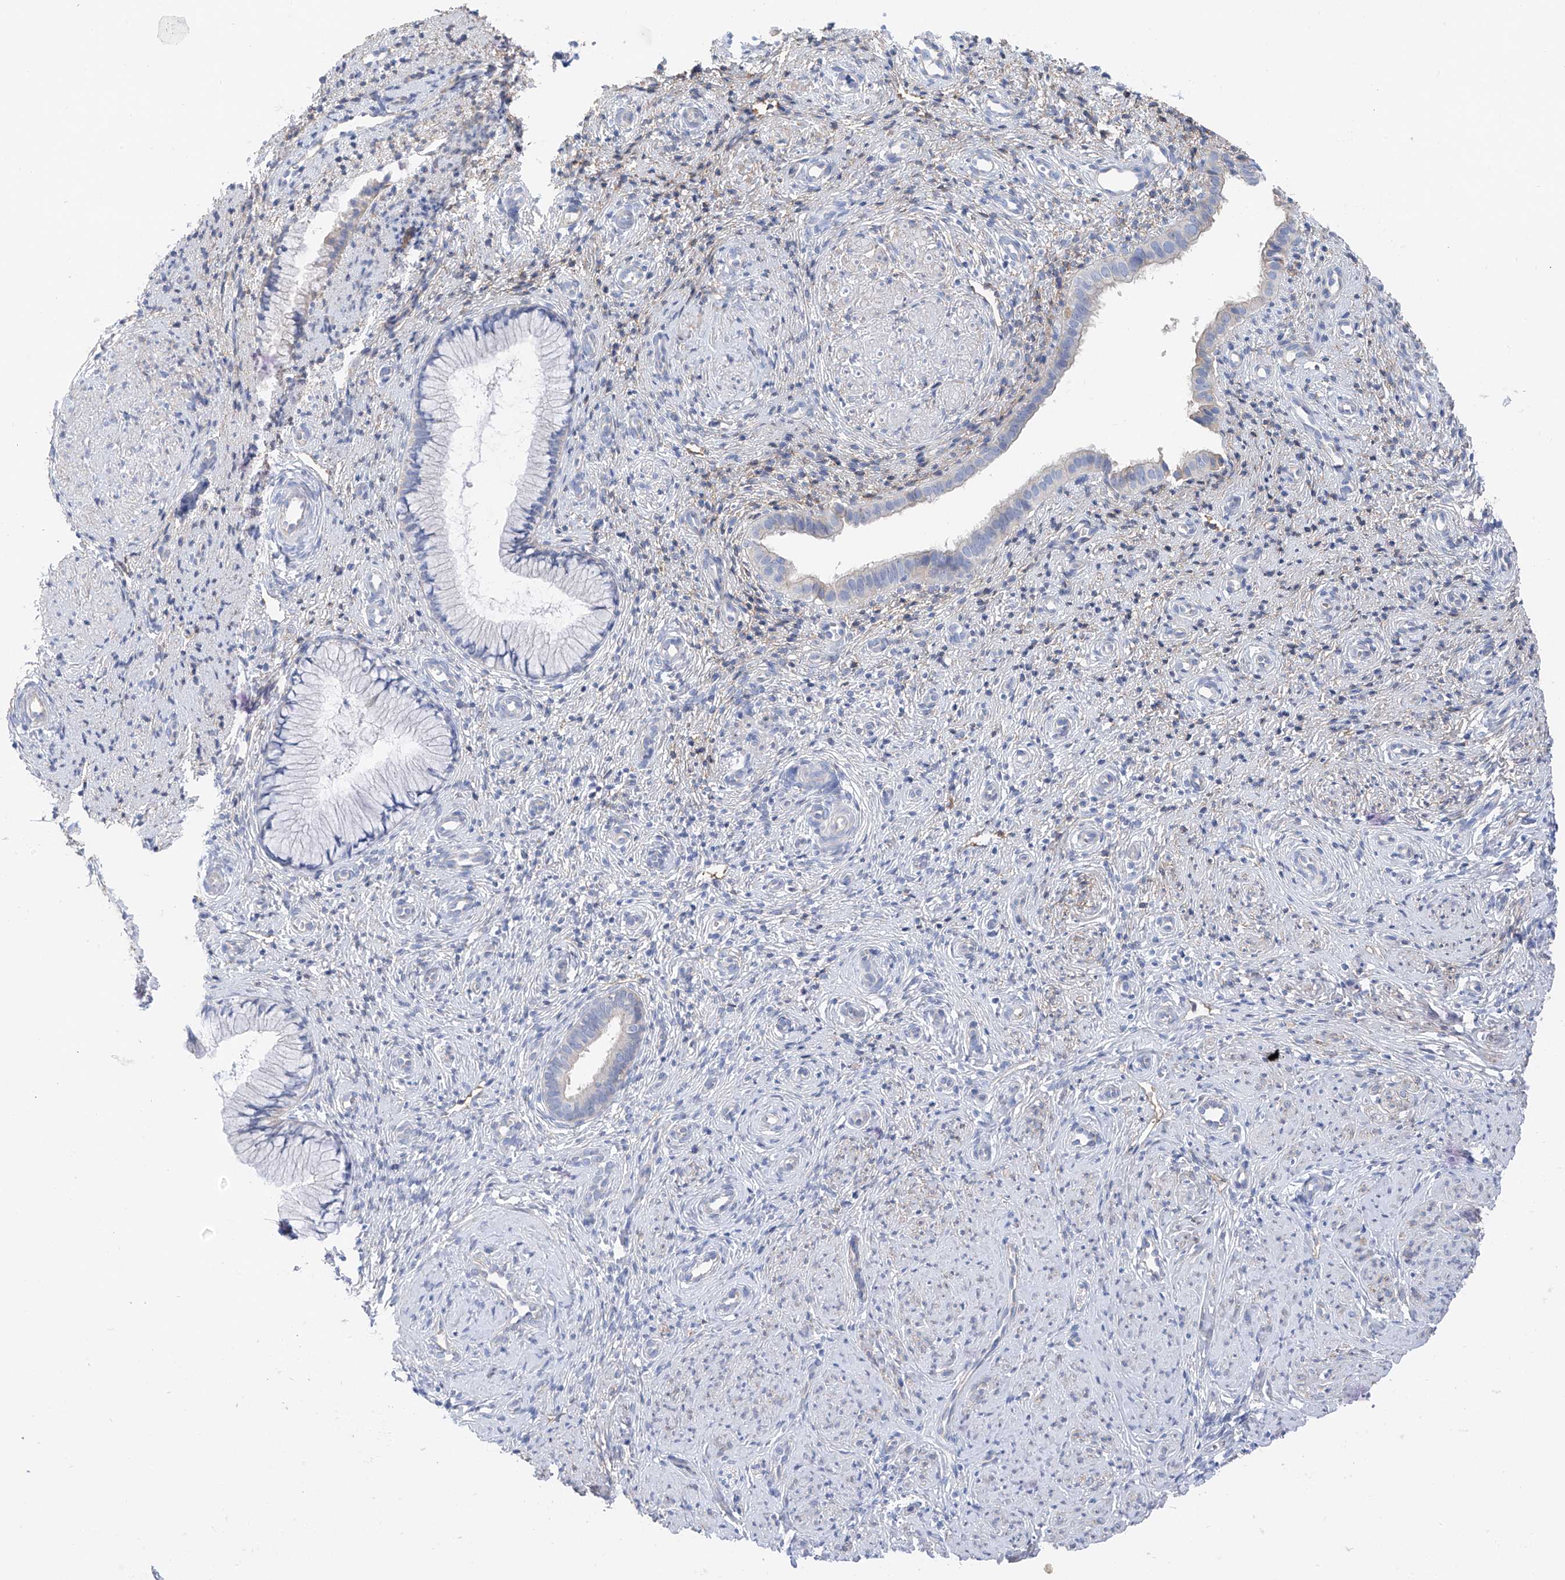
{"staining": {"intensity": "negative", "quantity": "none", "location": "none"}, "tissue": "cervix", "cell_type": "Glandular cells", "image_type": "normal", "snomed": [{"axis": "morphology", "description": "Normal tissue, NOS"}, {"axis": "topography", "description": "Cervix"}], "caption": "An IHC image of normal cervix is shown. There is no staining in glandular cells of cervix. (IHC, brightfield microscopy, high magnification).", "gene": "ITGA9", "patient": {"sex": "female", "age": 27}}